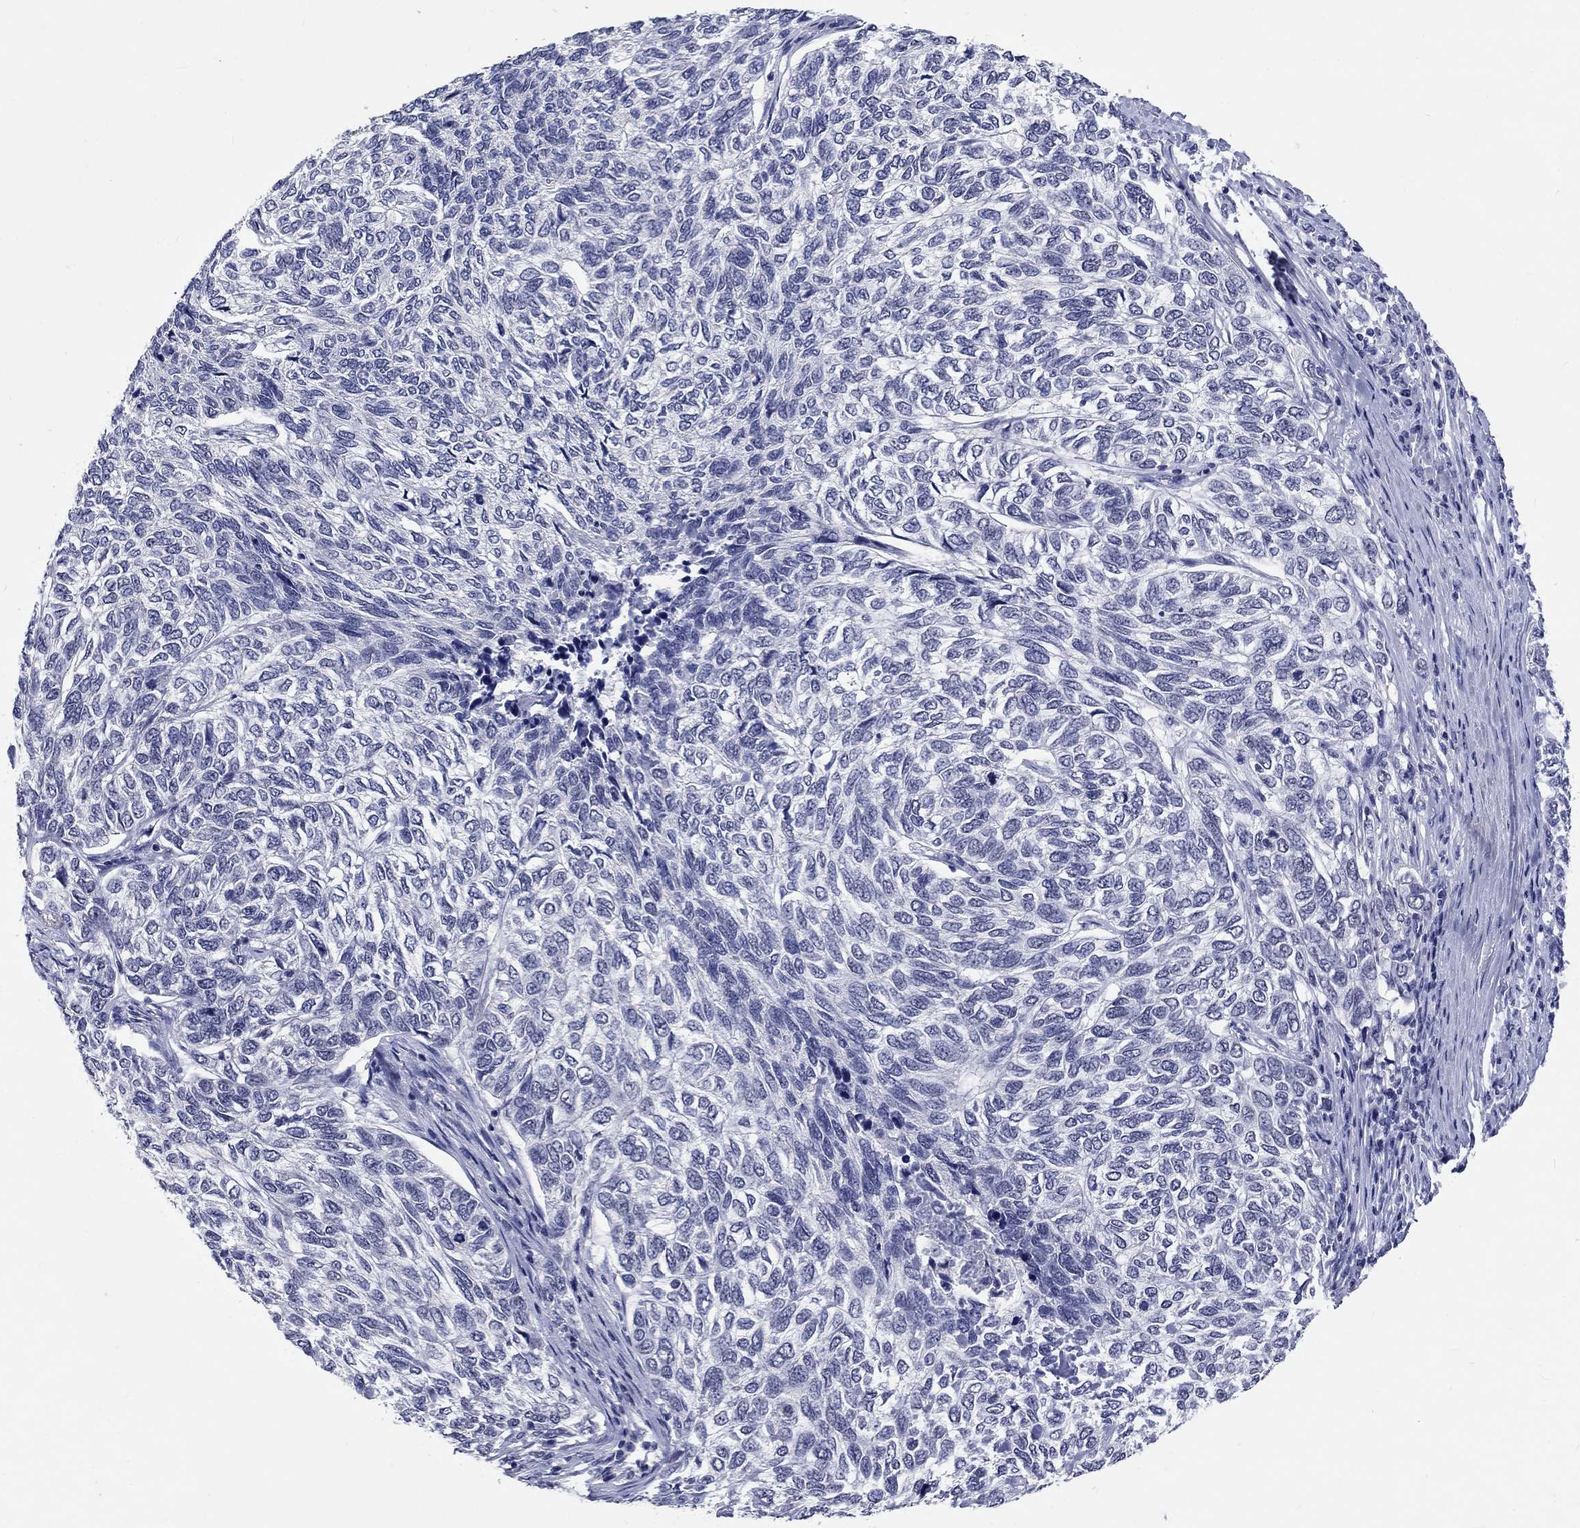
{"staining": {"intensity": "negative", "quantity": "none", "location": "none"}, "tissue": "skin cancer", "cell_type": "Tumor cells", "image_type": "cancer", "snomed": [{"axis": "morphology", "description": "Basal cell carcinoma"}, {"axis": "topography", "description": "Skin"}], "caption": "Tumor cells are negative for protein expression in human skin cancer.", "gene": "GRIN1", "patient": {"sex": "female", "age": 65}}